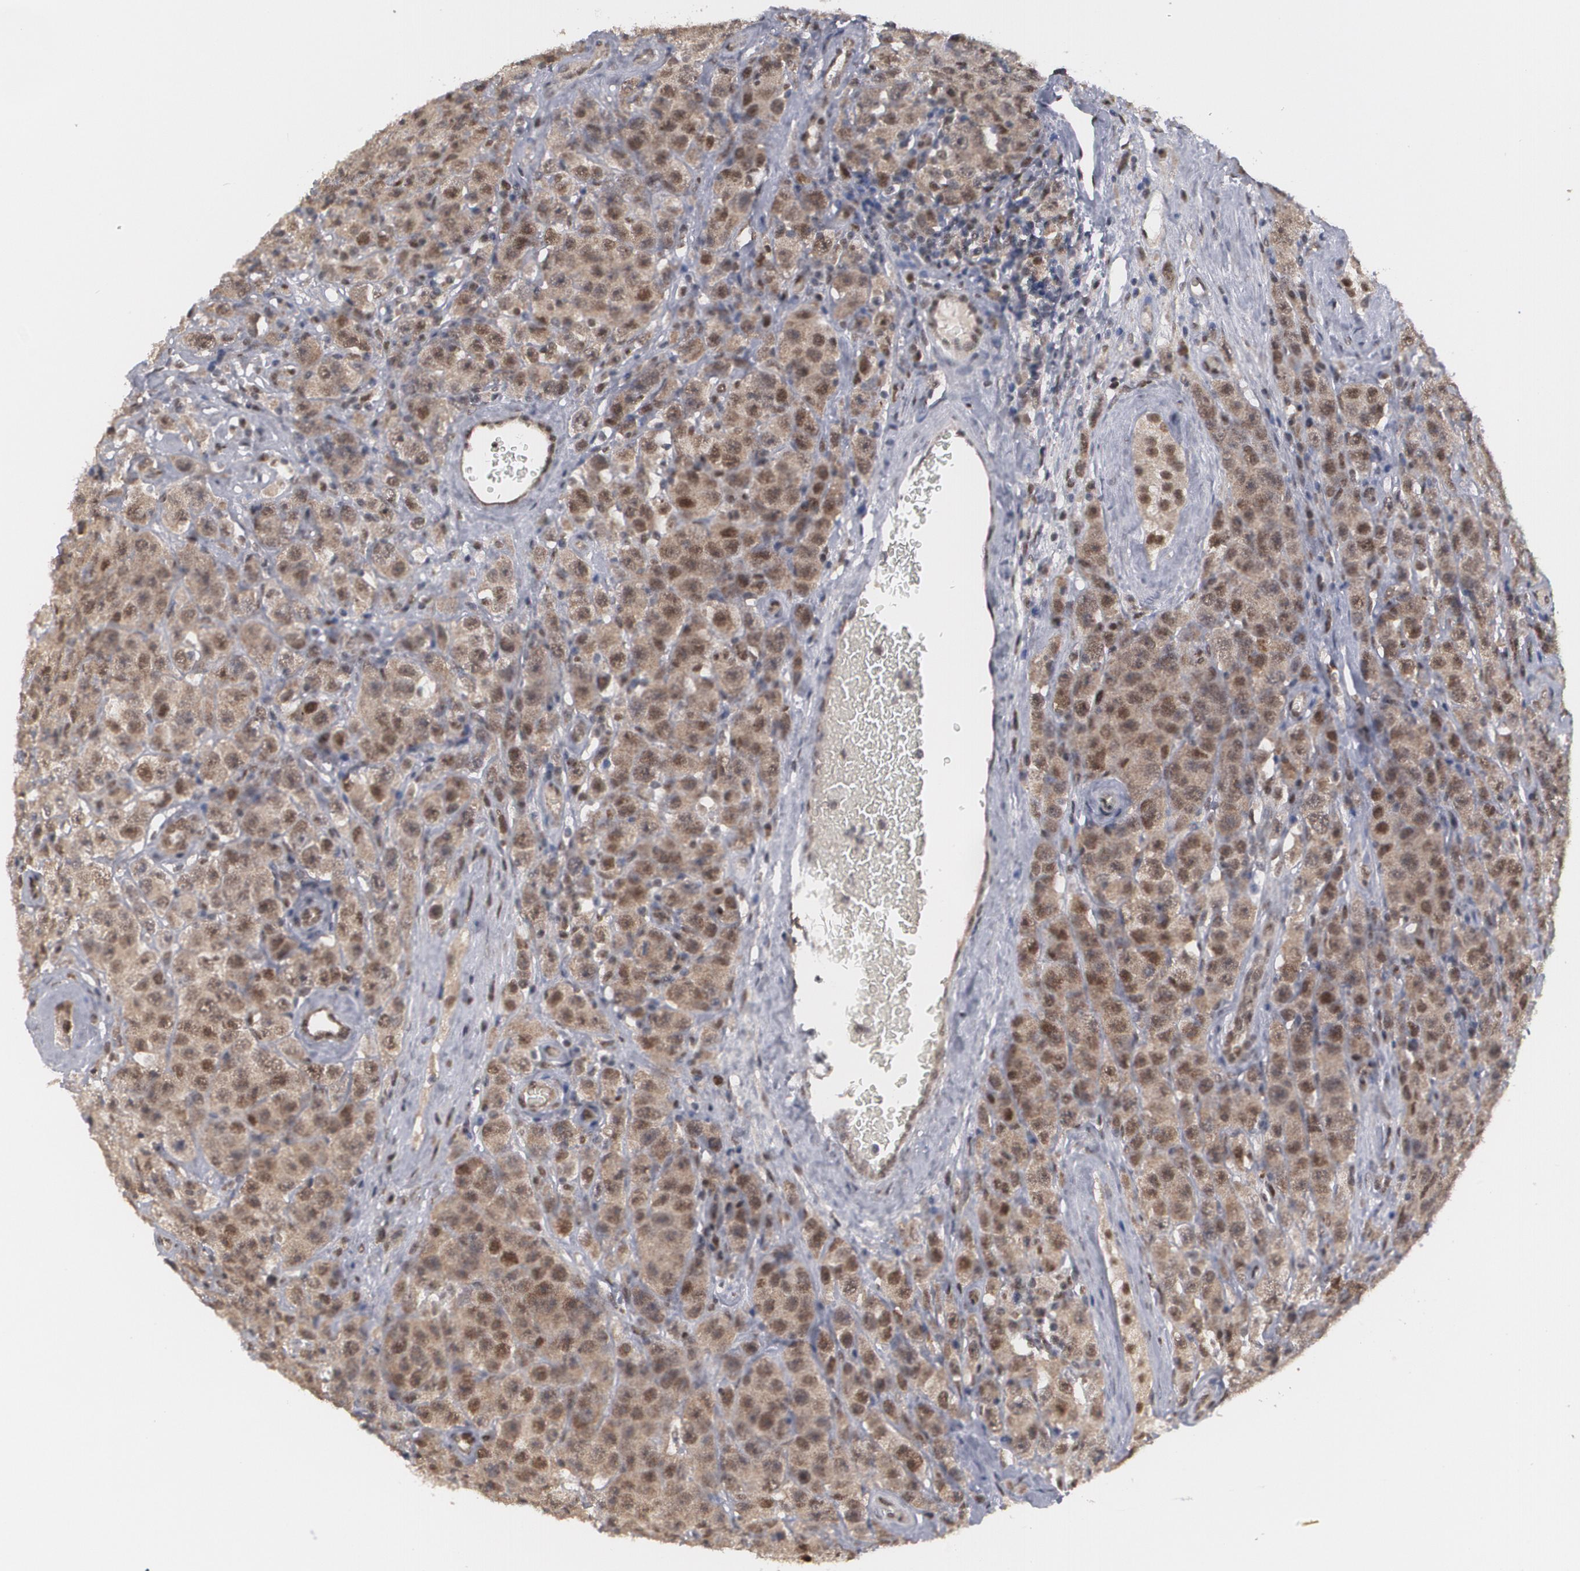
{"staining": {"intensity": "moderate", "quantity": ">75%", "location": "nuclear"}, "tissue": "testis cancer", "cell_type": "Tumor cells", "image_type": "cancer", "snomed": [{"axis": "morphology", "description": "Seminoma, NOS"}, {"axis": "topography", "description": "Testis"}], "caption": "DAB (3,3'-diaminobenzidine) immunohistochemical staining of testis cancer (seminoma) shows moderate nuclear protein positivity in about >75% of tumor cells.", "gene": "INTS6", "patient": {"sex": "male", "age": 52}}